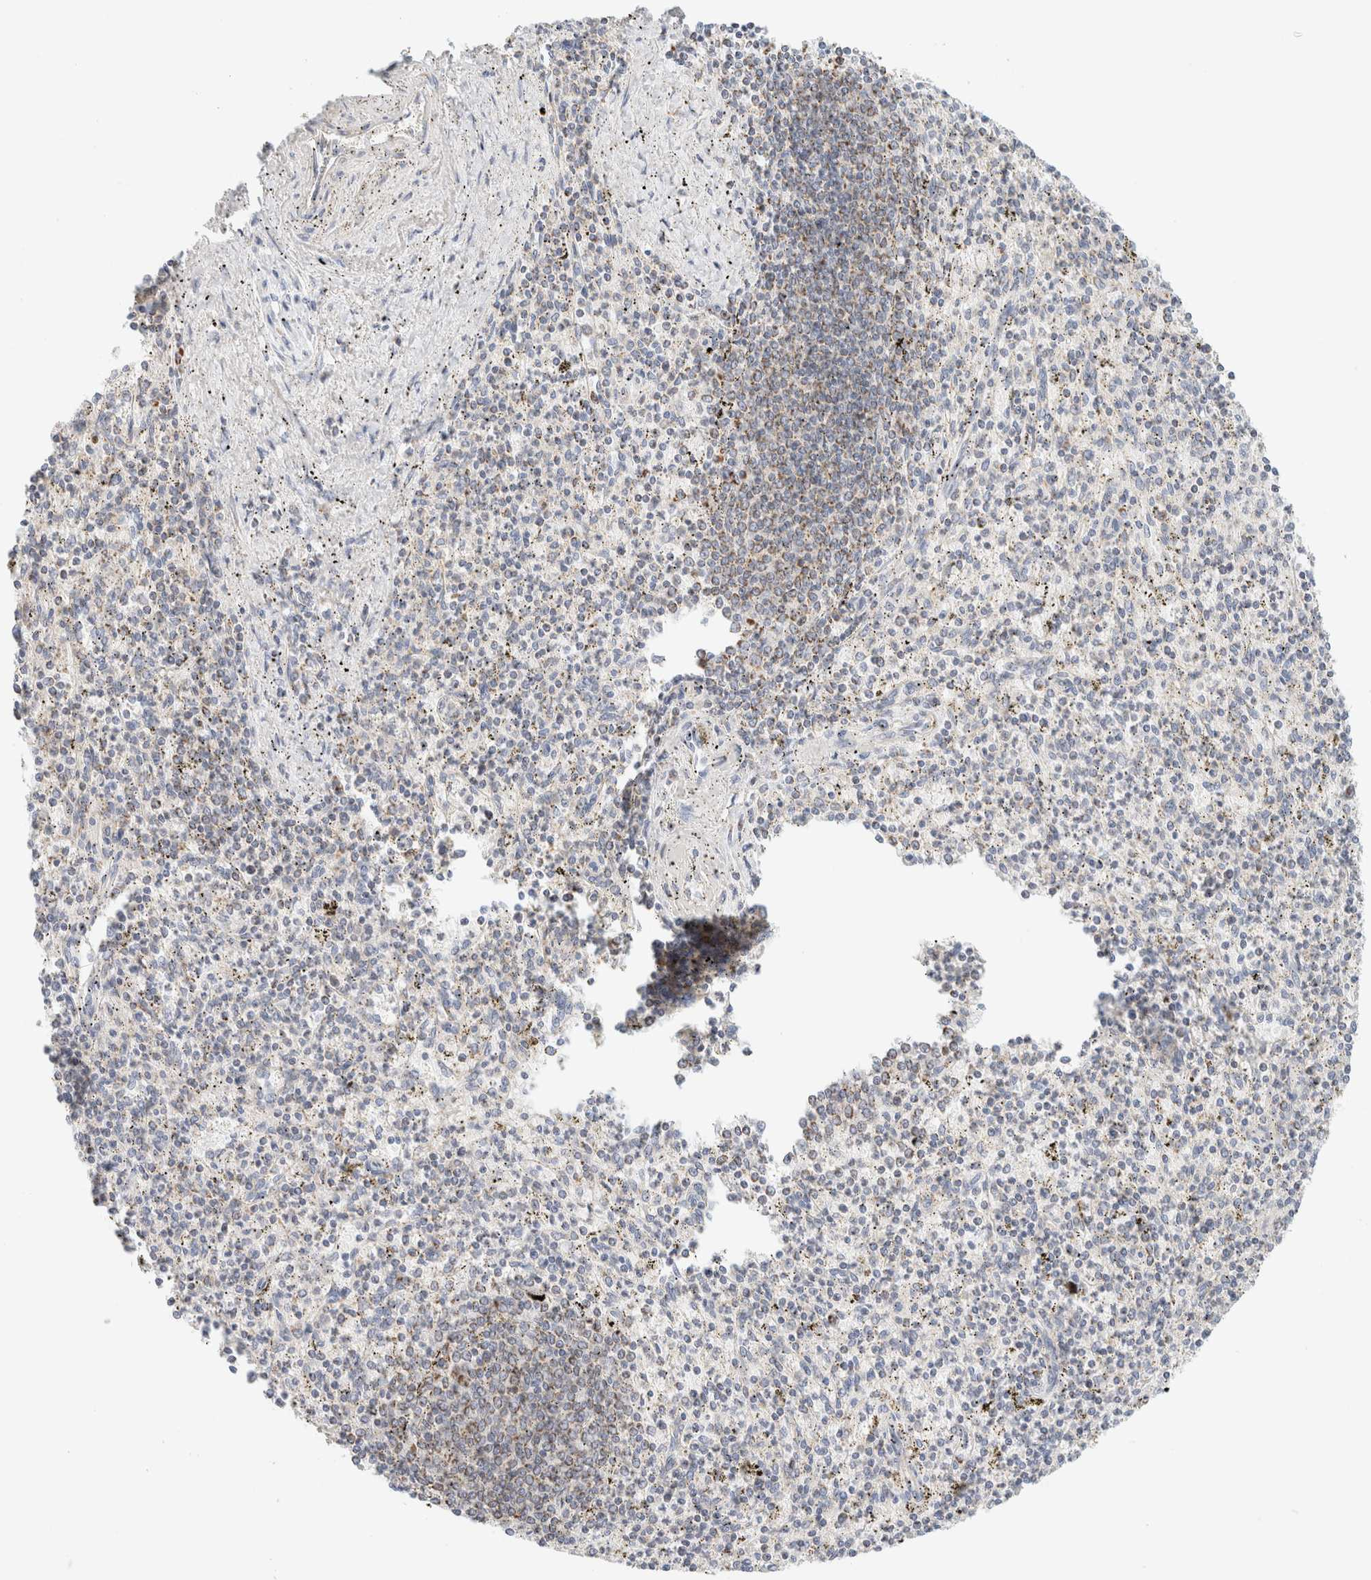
{"staining": {"intensity": "weak", "quantity": "<25%", "location": "cytoplasmic/membranous"}, "tissue": "spleen", "cell_type": "Cells in red pulp", "image_type": "normal", "snomed": [{"axis": "morphology", "description": "Normal tissue, NOS"}, {"axis": "topography", "description": "Spleen"}], "caption": "Normal spleen was stained to show a protein in brown. There is no significant staining in cells in red pulp. (DAB (3,3'-diaminobenzidine) immunohistochemistry (IHC) visualized using brightfield microscopy, high magnification).", "gene": "HDHD3", "patient": {"sex": "male", "age": 72}}